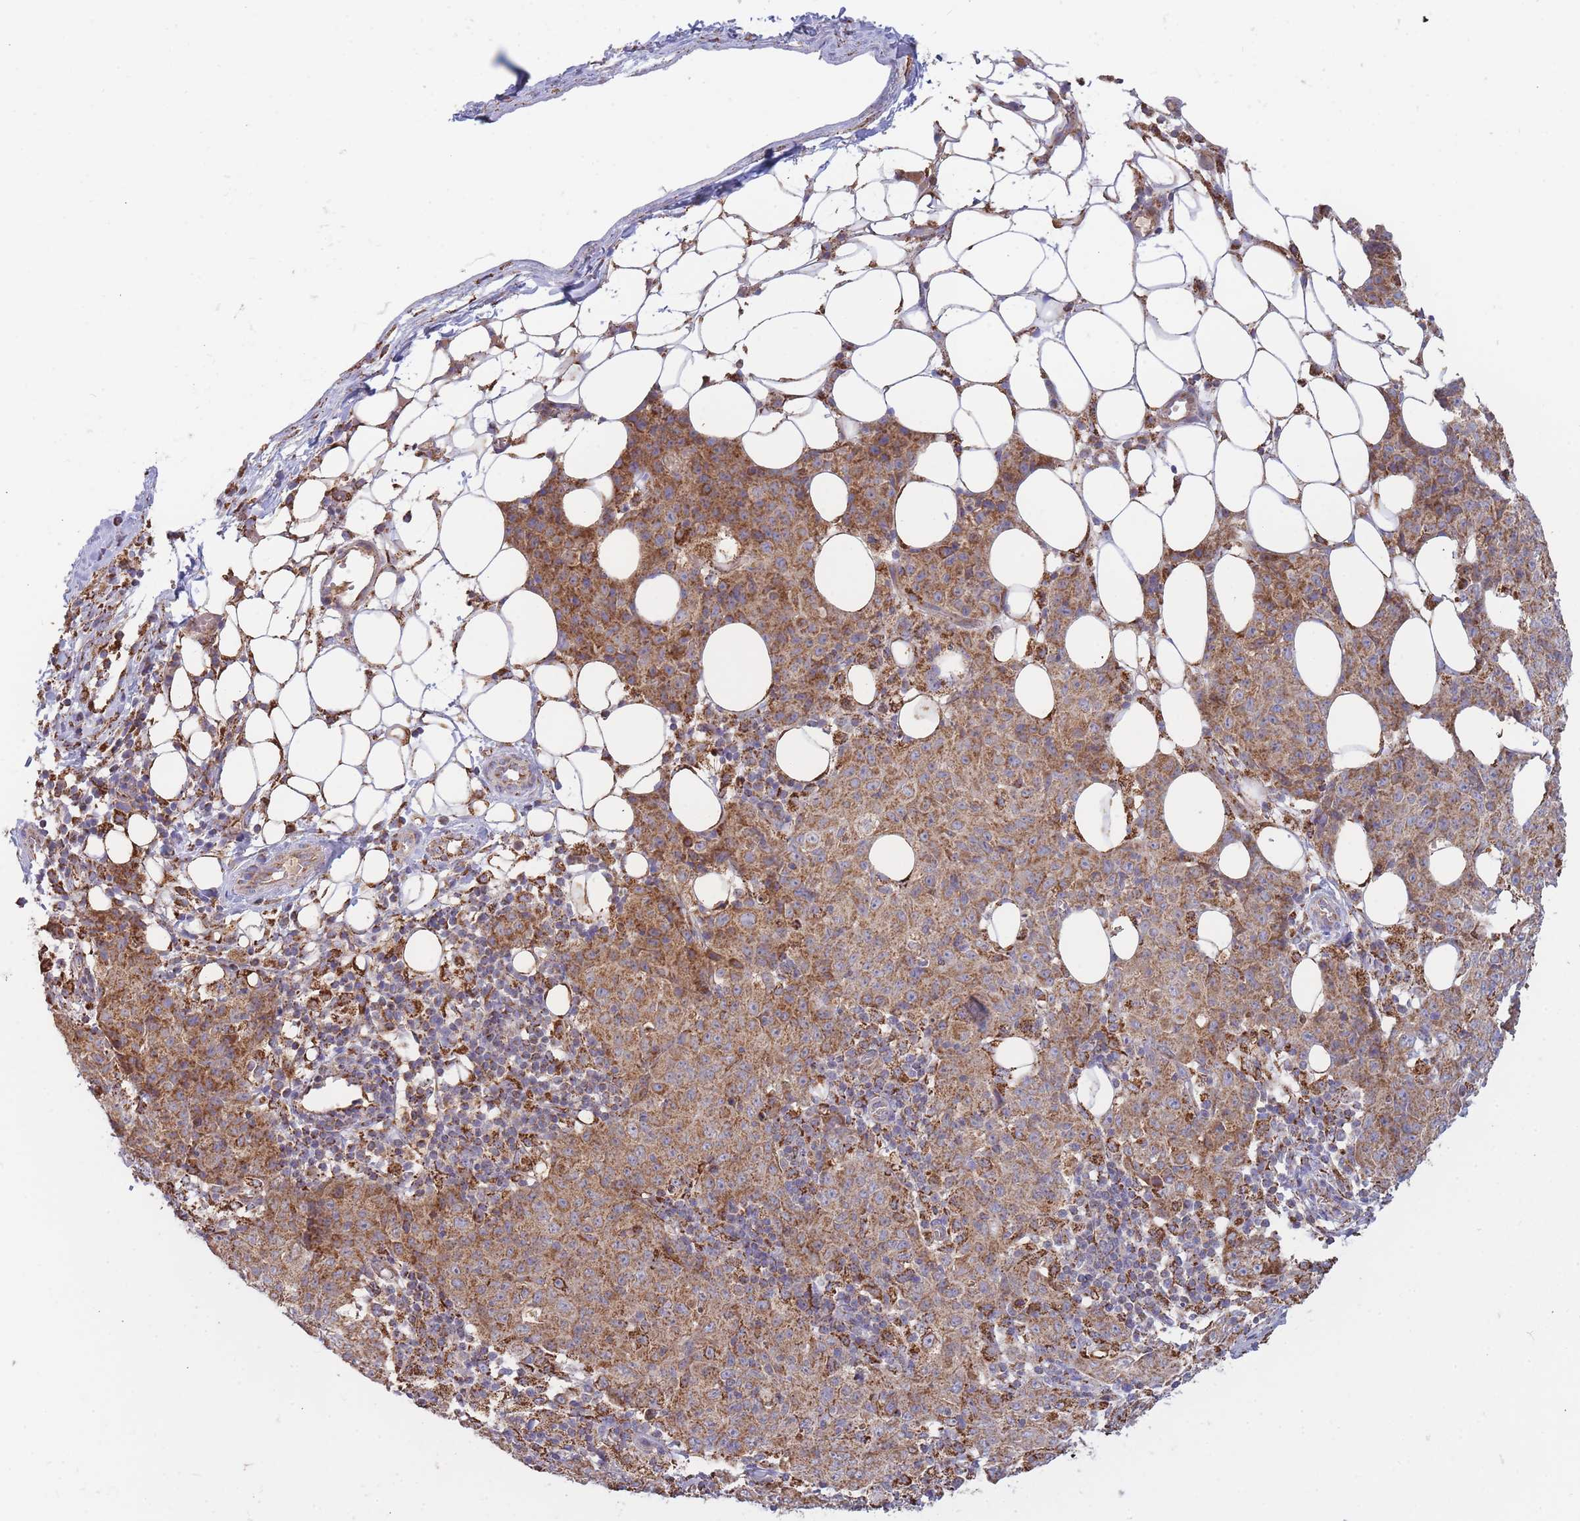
{"staining": {"intensity": "moderate", "quantity": ">75%", "location": "cytoplasmic/membranous"}, "tissue": "ovarian cancer", "cell_type": "Tumor cells", "image_type": "cancer", "snomed": [{"axis": "morphology", "description": "Carcinoma, endometroid"}, {"axis": "topography", "description": "Ovary"}], "caption": "Moderate cytoplasmic/membranous protein staining is seen in approximately >75% of tumor cells in ovarian endometroid carcinoma.", "gene": "MRPL17", "patient": {"sex": "female", "age": 42}}